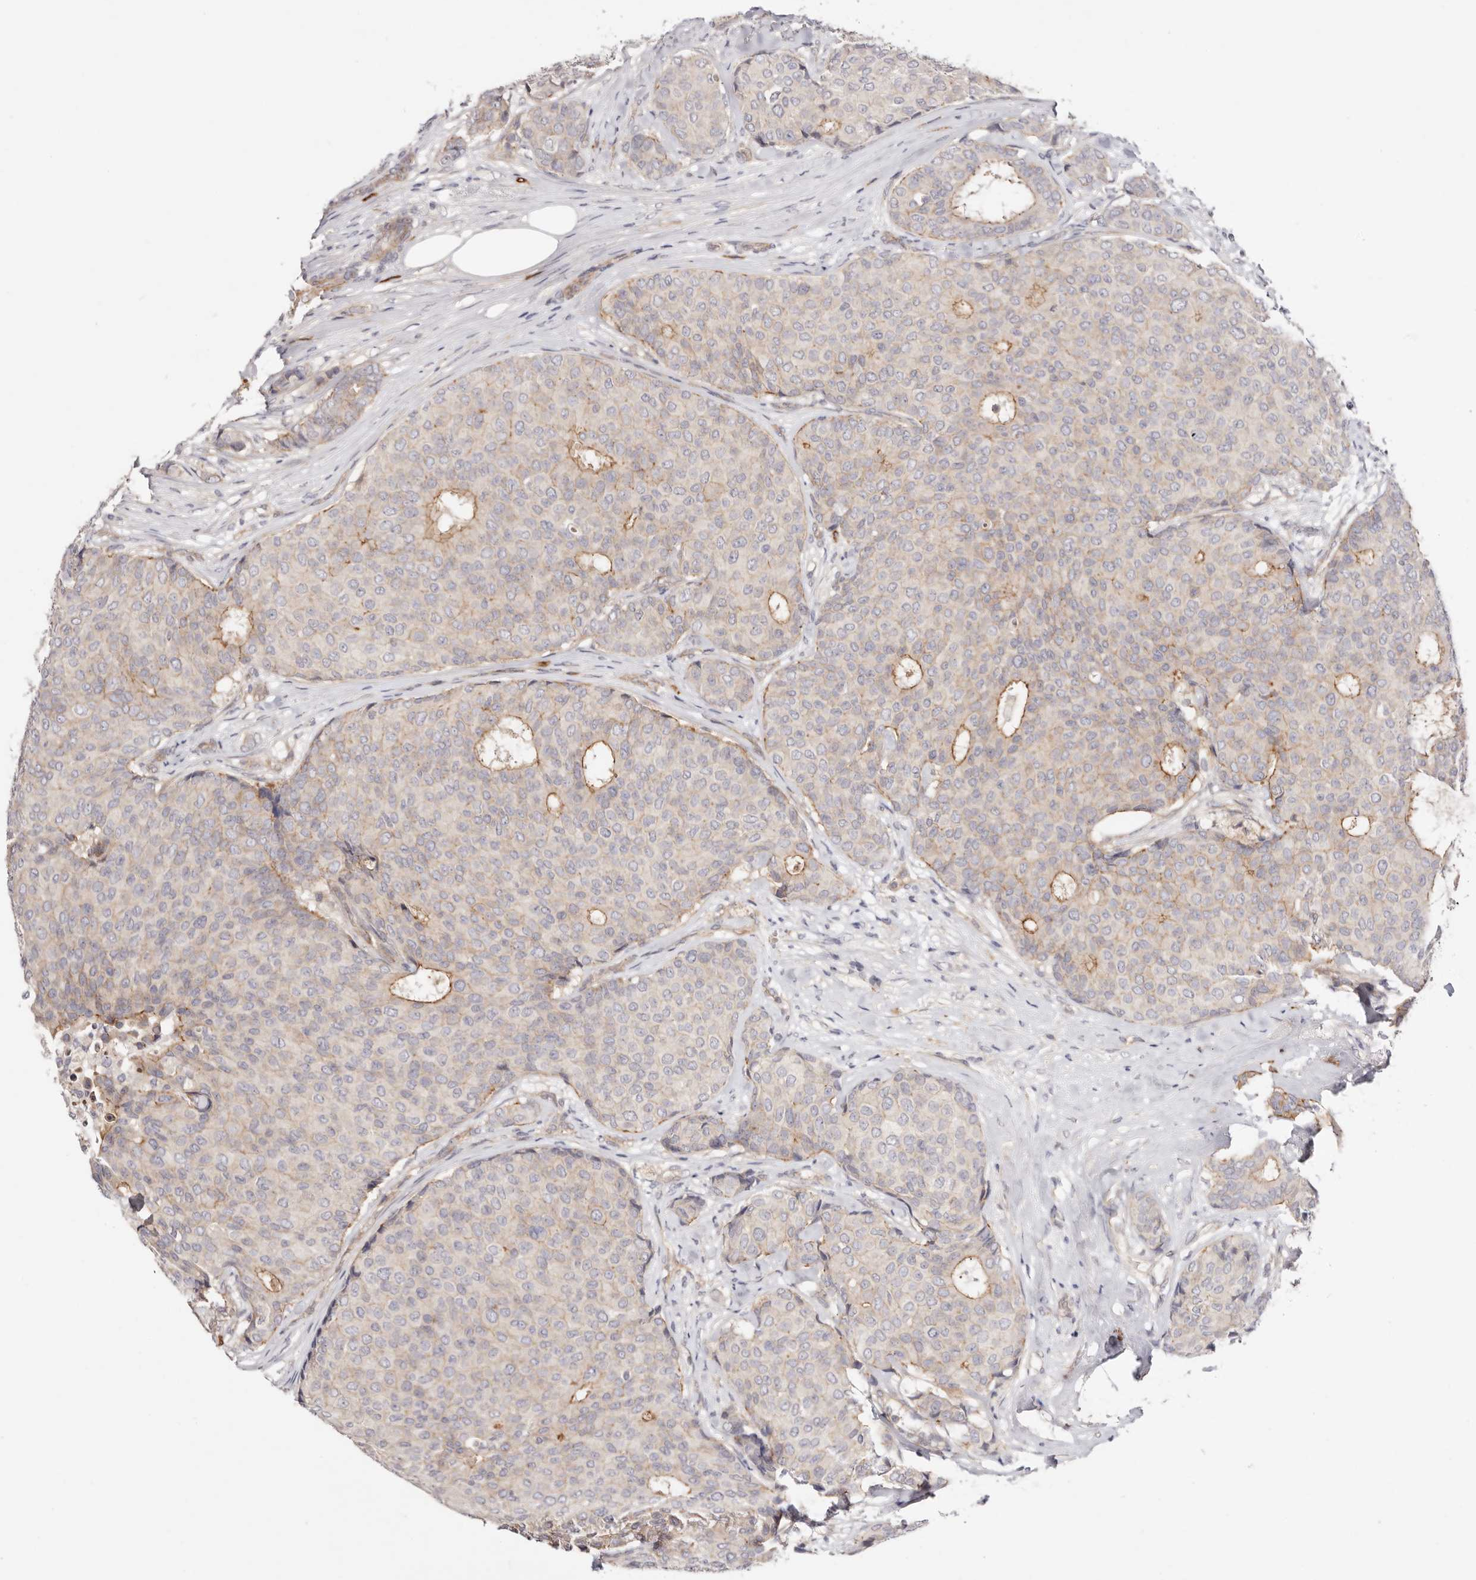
{"staining": {"intensity": "moderate", "quantity": "<25%", "location": "cytoplasmic/membranous"}, "tissue": "breast cancer", "cell_type": "Tumor cells", "image_type": "cancer", "snomed": [{"axis": "morphology", "description": "Duct carcinoma"}, {"axis": "topography", "description": "Breast"}], "caption": "This is an image of IHC staining of breast infiltrating ductal carcinoma, which shows moderate staining in the cytoplasmic/membranous of tumor cells.", "gene": "SLC35B2", "patient": {"sex": "female", "age": 75}}